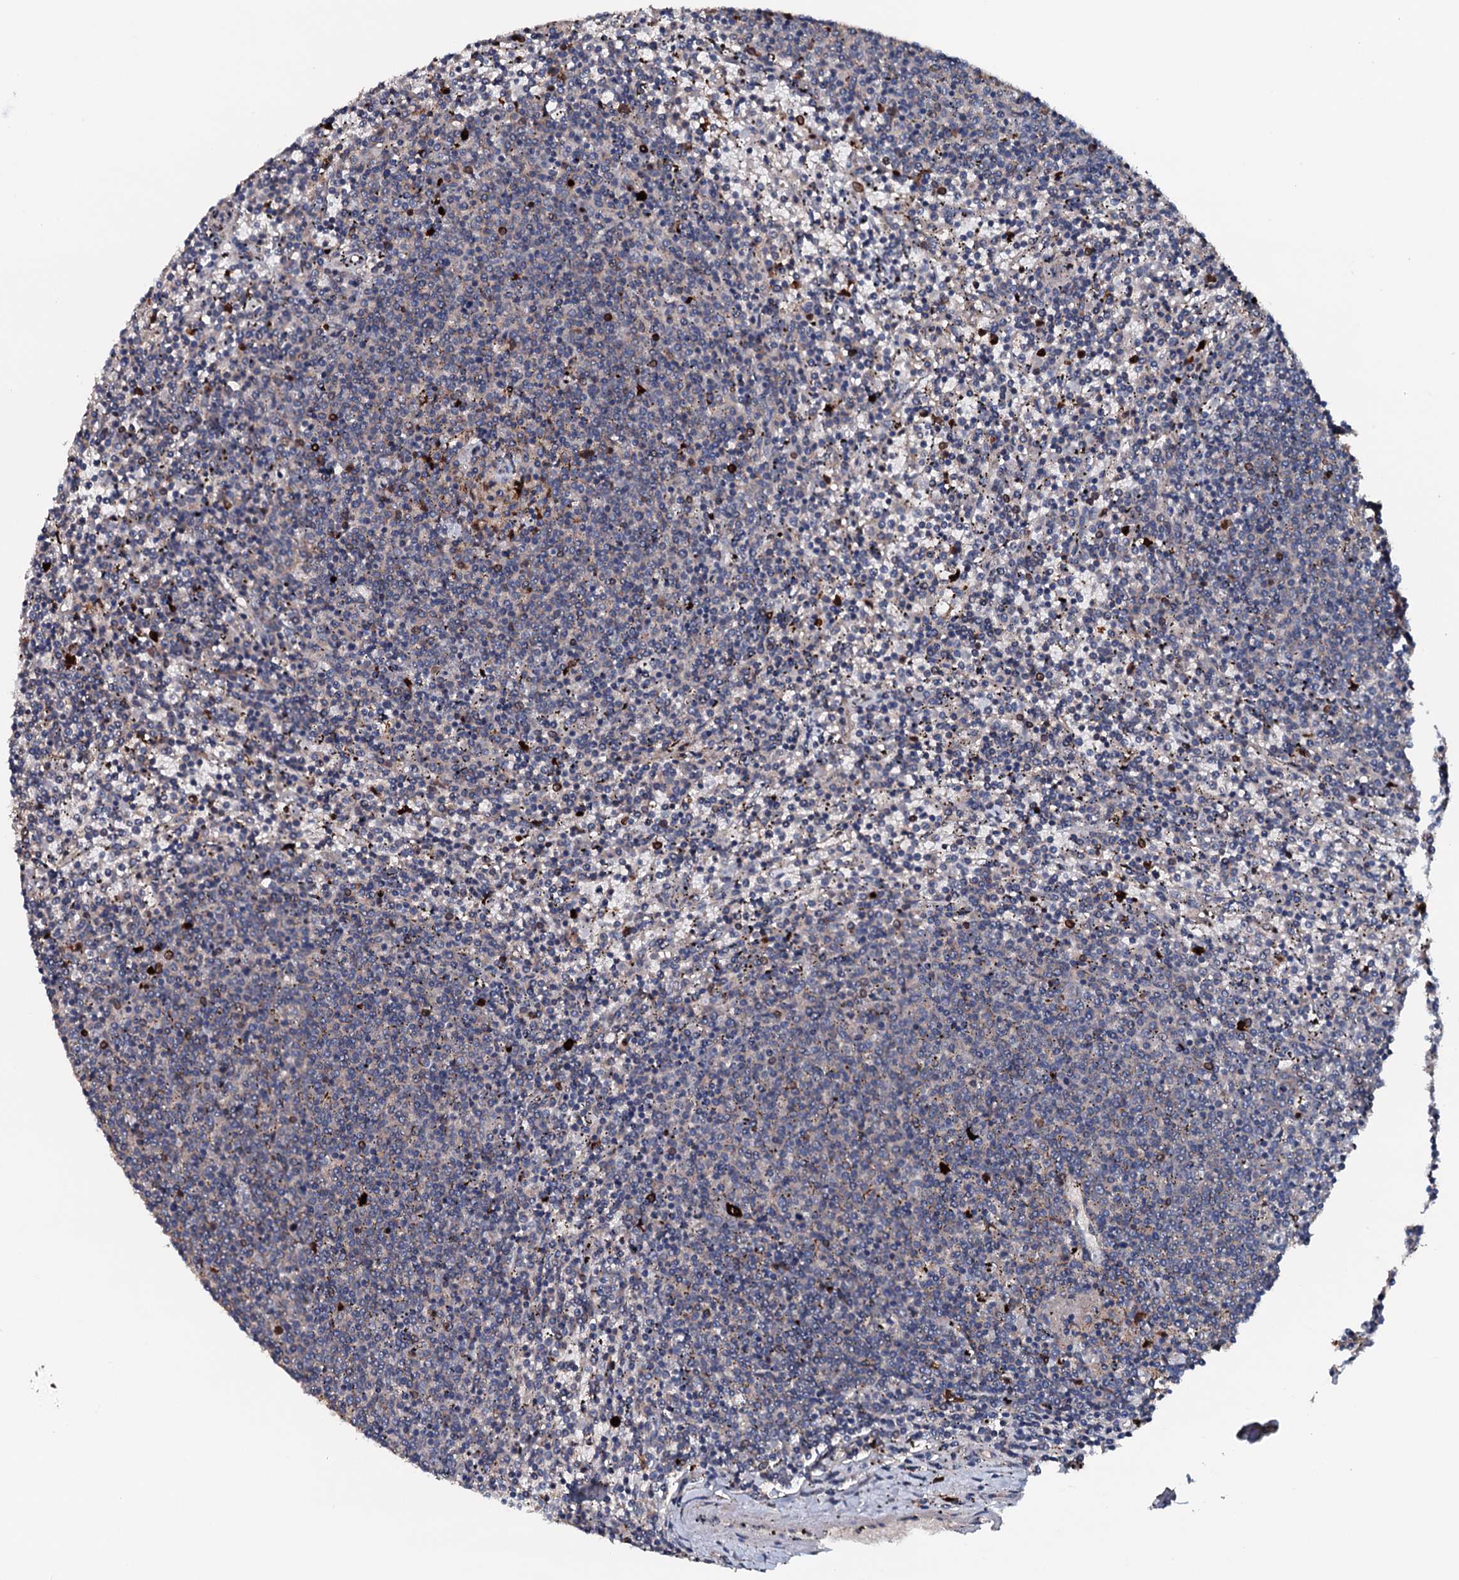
{"staining": {"intensity": "negative", "quantity": "none", "location": "none"}, "tissue": "lymphoma", "cell_type": "Tumor cells", "image_type": "cancer", "snomed": [{"axis": "morphology", "description": "Malignant lymphoma, non-Hodgkin's type, Low grade"}, {"axis": "topography", "description": "Spleen"}], "caption": "DAB immunohistochemical staining of low-grade malignant lymphoma, non-Hodgkin's type exhibits no significant positivity in tumor cells.", "gene": "NEK1", "patient": {"sex": "female", "age": 50}}